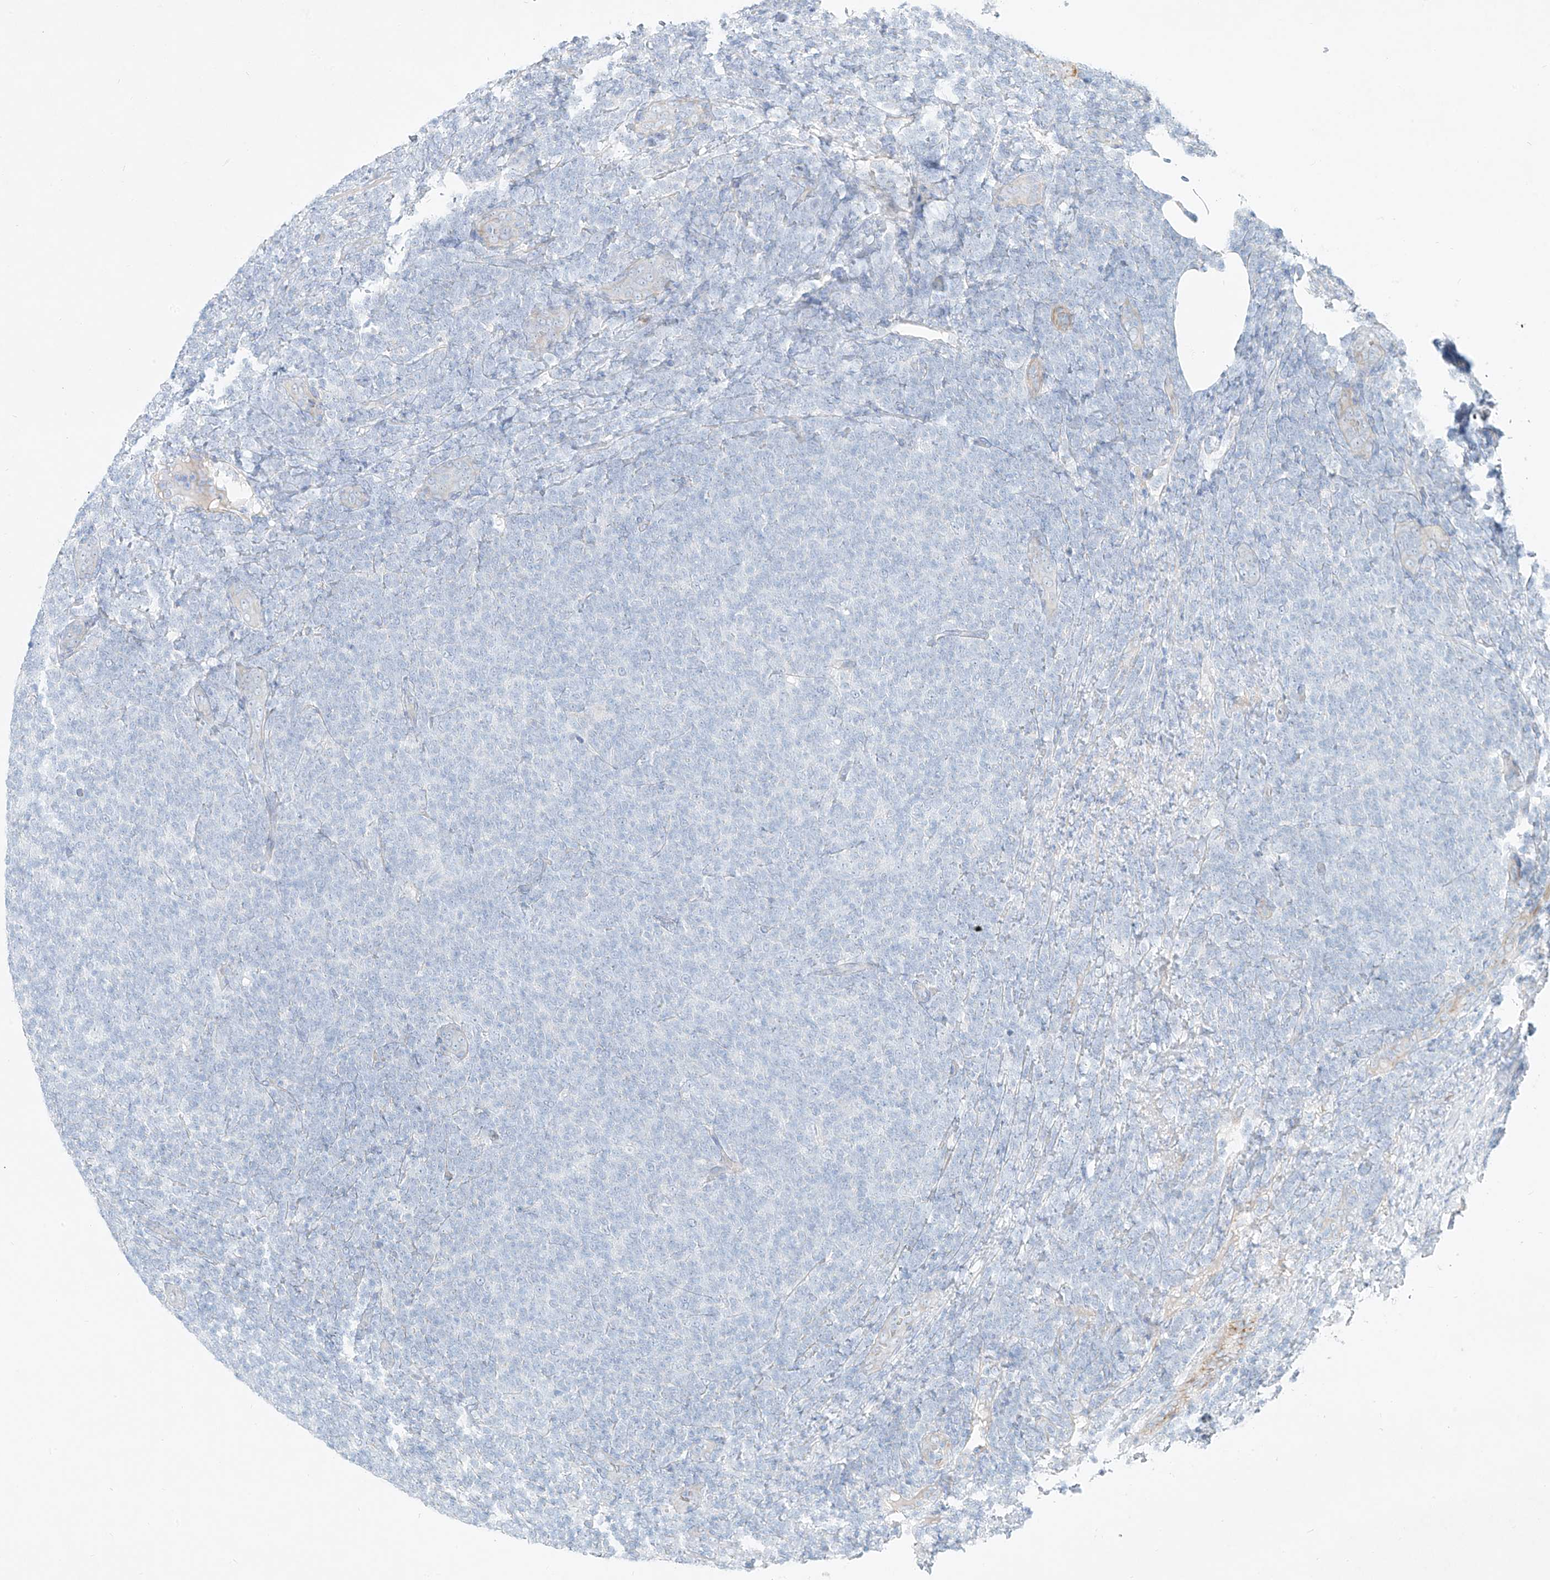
{"staining": {"intensity": "negative", "quantity": "none", "location": "none"}, "tissue": "lymphoma", "cell_type": "Tumor cells", "image_type": "cancer", "snomed": [{"axis": "morphology", "description": "Malignant lymphoma, non-Hodgkin's type, Low grade"}, {"axis": "topography", "description": "Lymph node"}], "caption": "Tumor cells are negative for protein expression in human lymphoma.", "gene": "AJM1", "patient": {"sex": "male", "age": 66}}